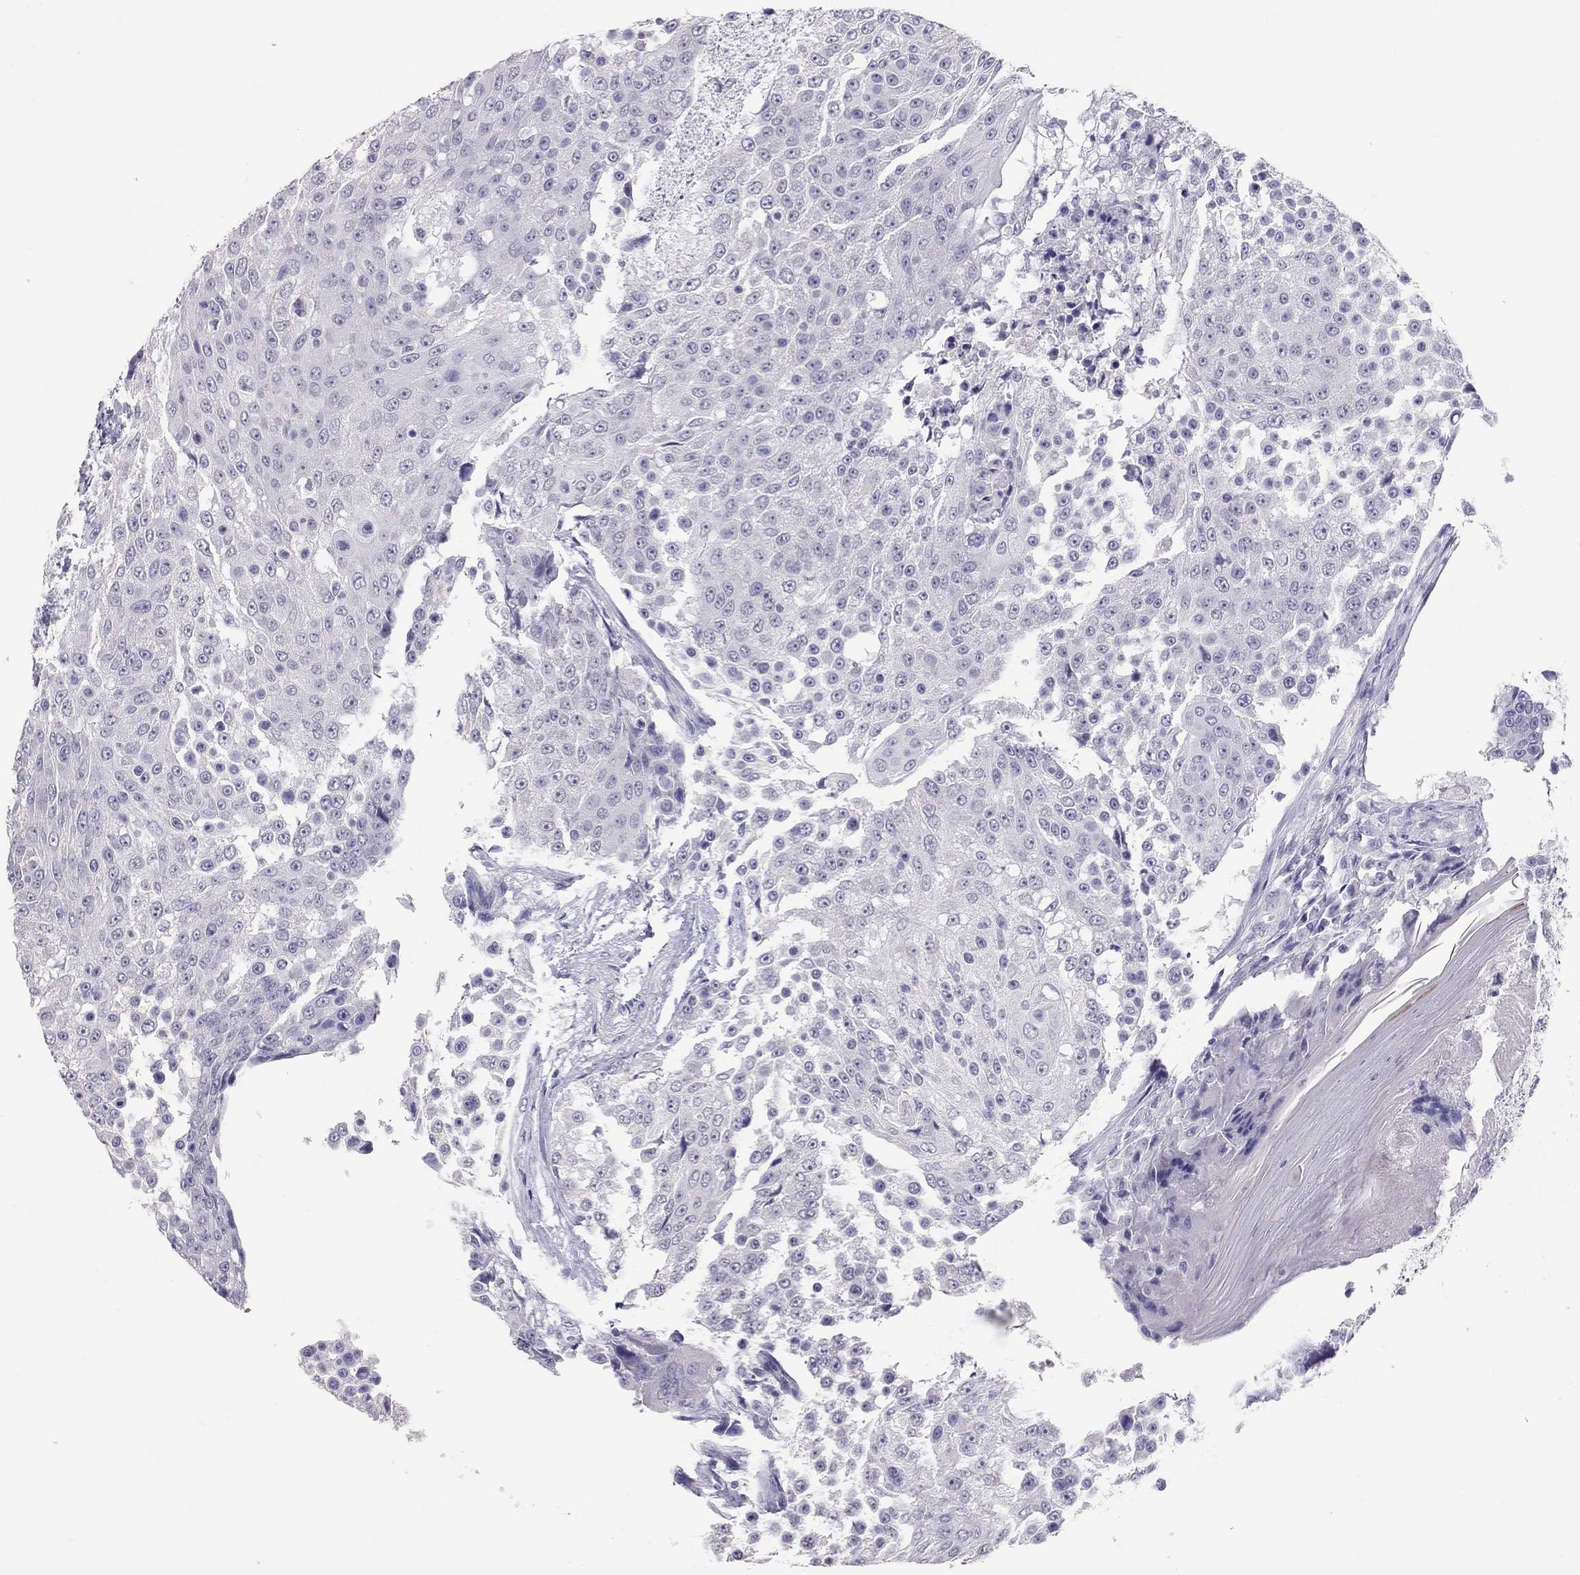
{"staining": {"intensity": "negative", "quantity": "none", "location": "none"}, "tissue": "urothelial cancer", "cell_type": "Tumor cells", "image_type": "cancer", "snomed": [{"axis": "morphology", "description": "Urothelial carcinoma, High grade"}, {"axis": "topography", "description": "Urinary bladder"}], "caption": "Tumor cells are negative for protein expression in human high-grade urothelial carcinoma.", "gene": "PSMB11", "patient": {"sex": "female", "age": 63}}